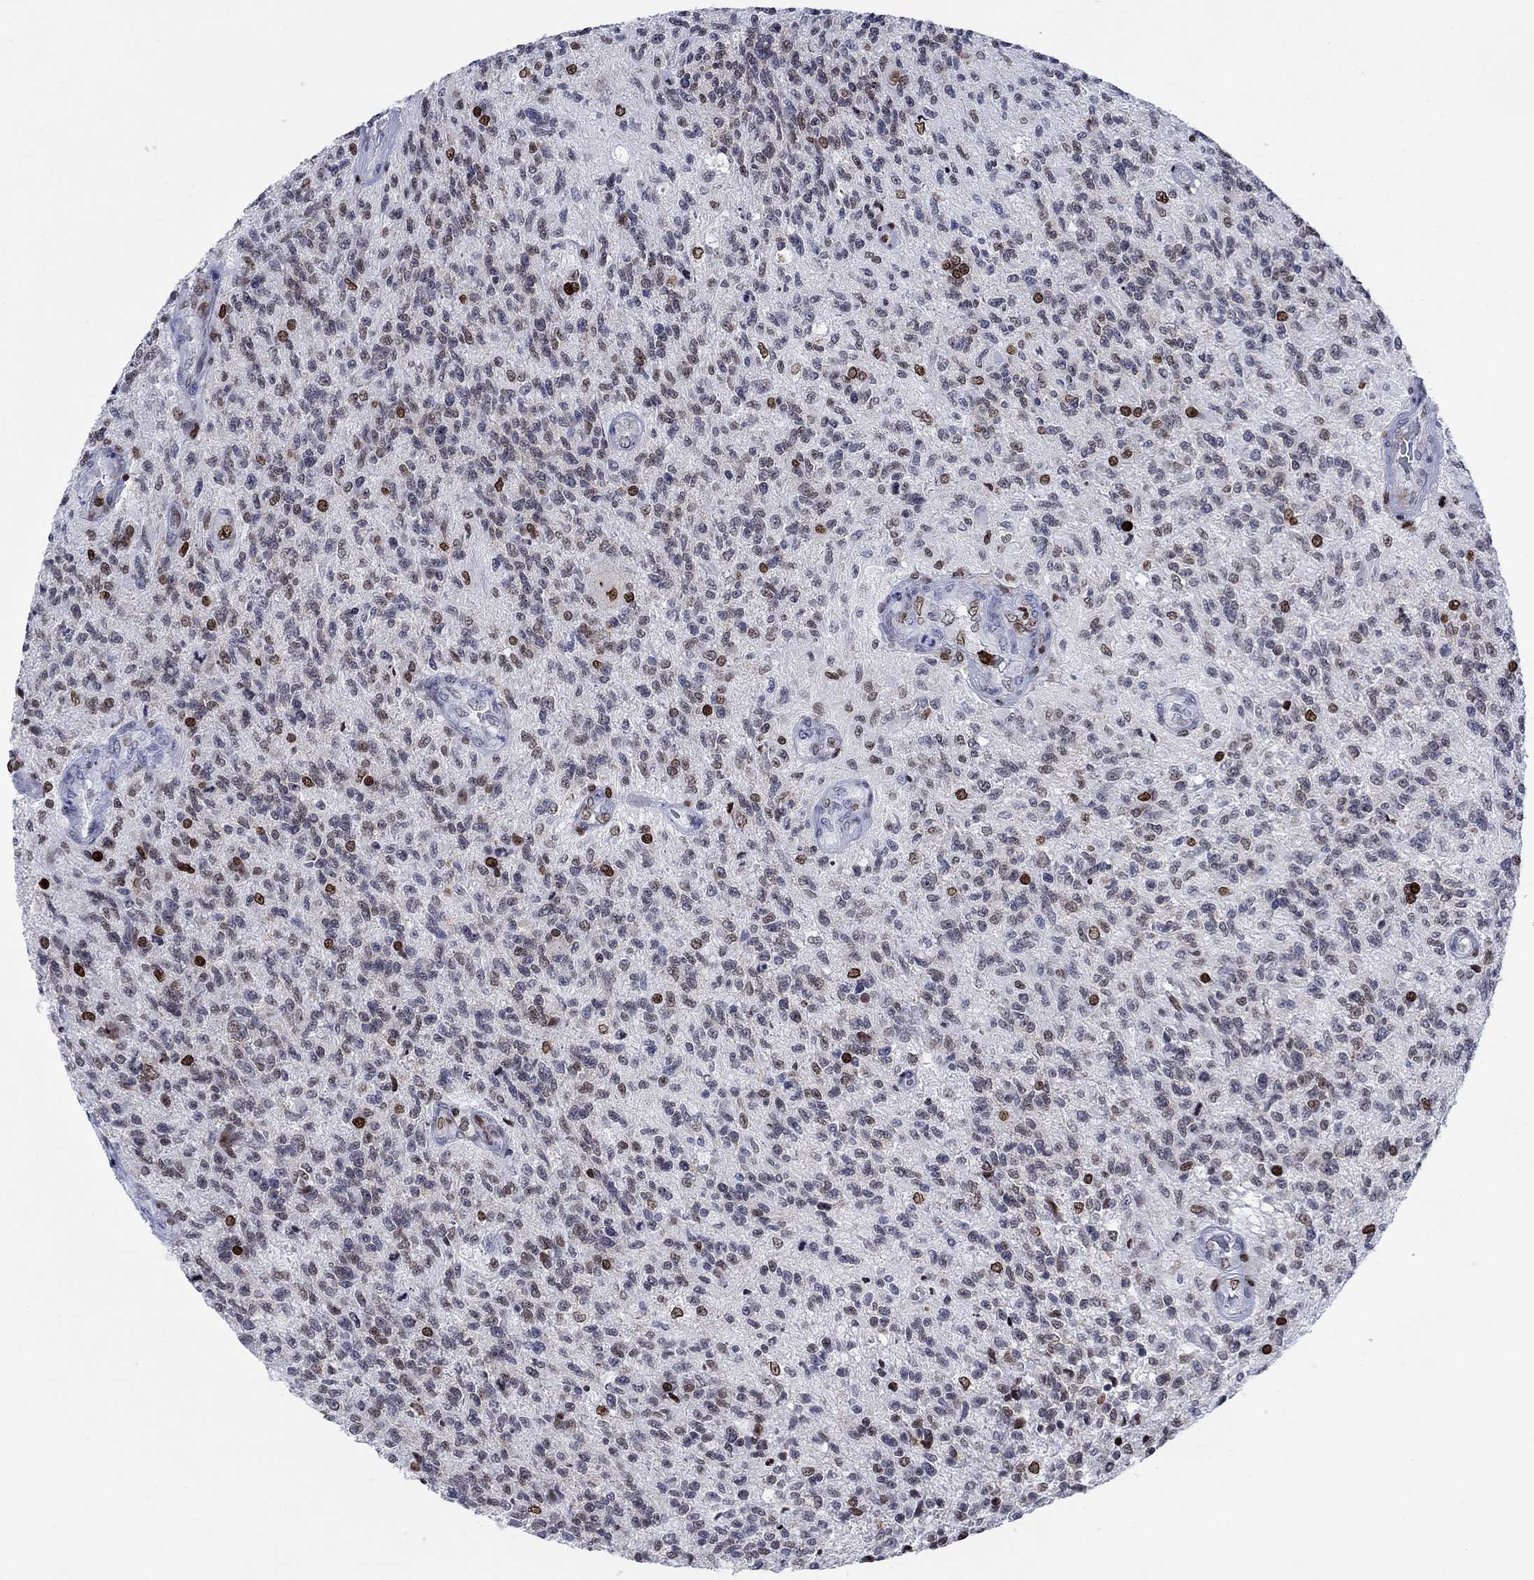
{"staining": {"intensity": "strong", "quantity": "<25%", "location": "nuclear"}, "tissue": "glioma", "cell_type": "Tumor cells", "image_type": "cancer", "snomed": [{"axis": "morphology", "description": "Glioma, malignant, High grade"}, {"axis": "topography", "description": "Brain"}], "caption": "Strong nuclear protein expression is present in about <25% of tumor cells in high-grade glioma (malignant).", "gene": "HMGA1", "patient": {"sex": "male", "age": 56}}